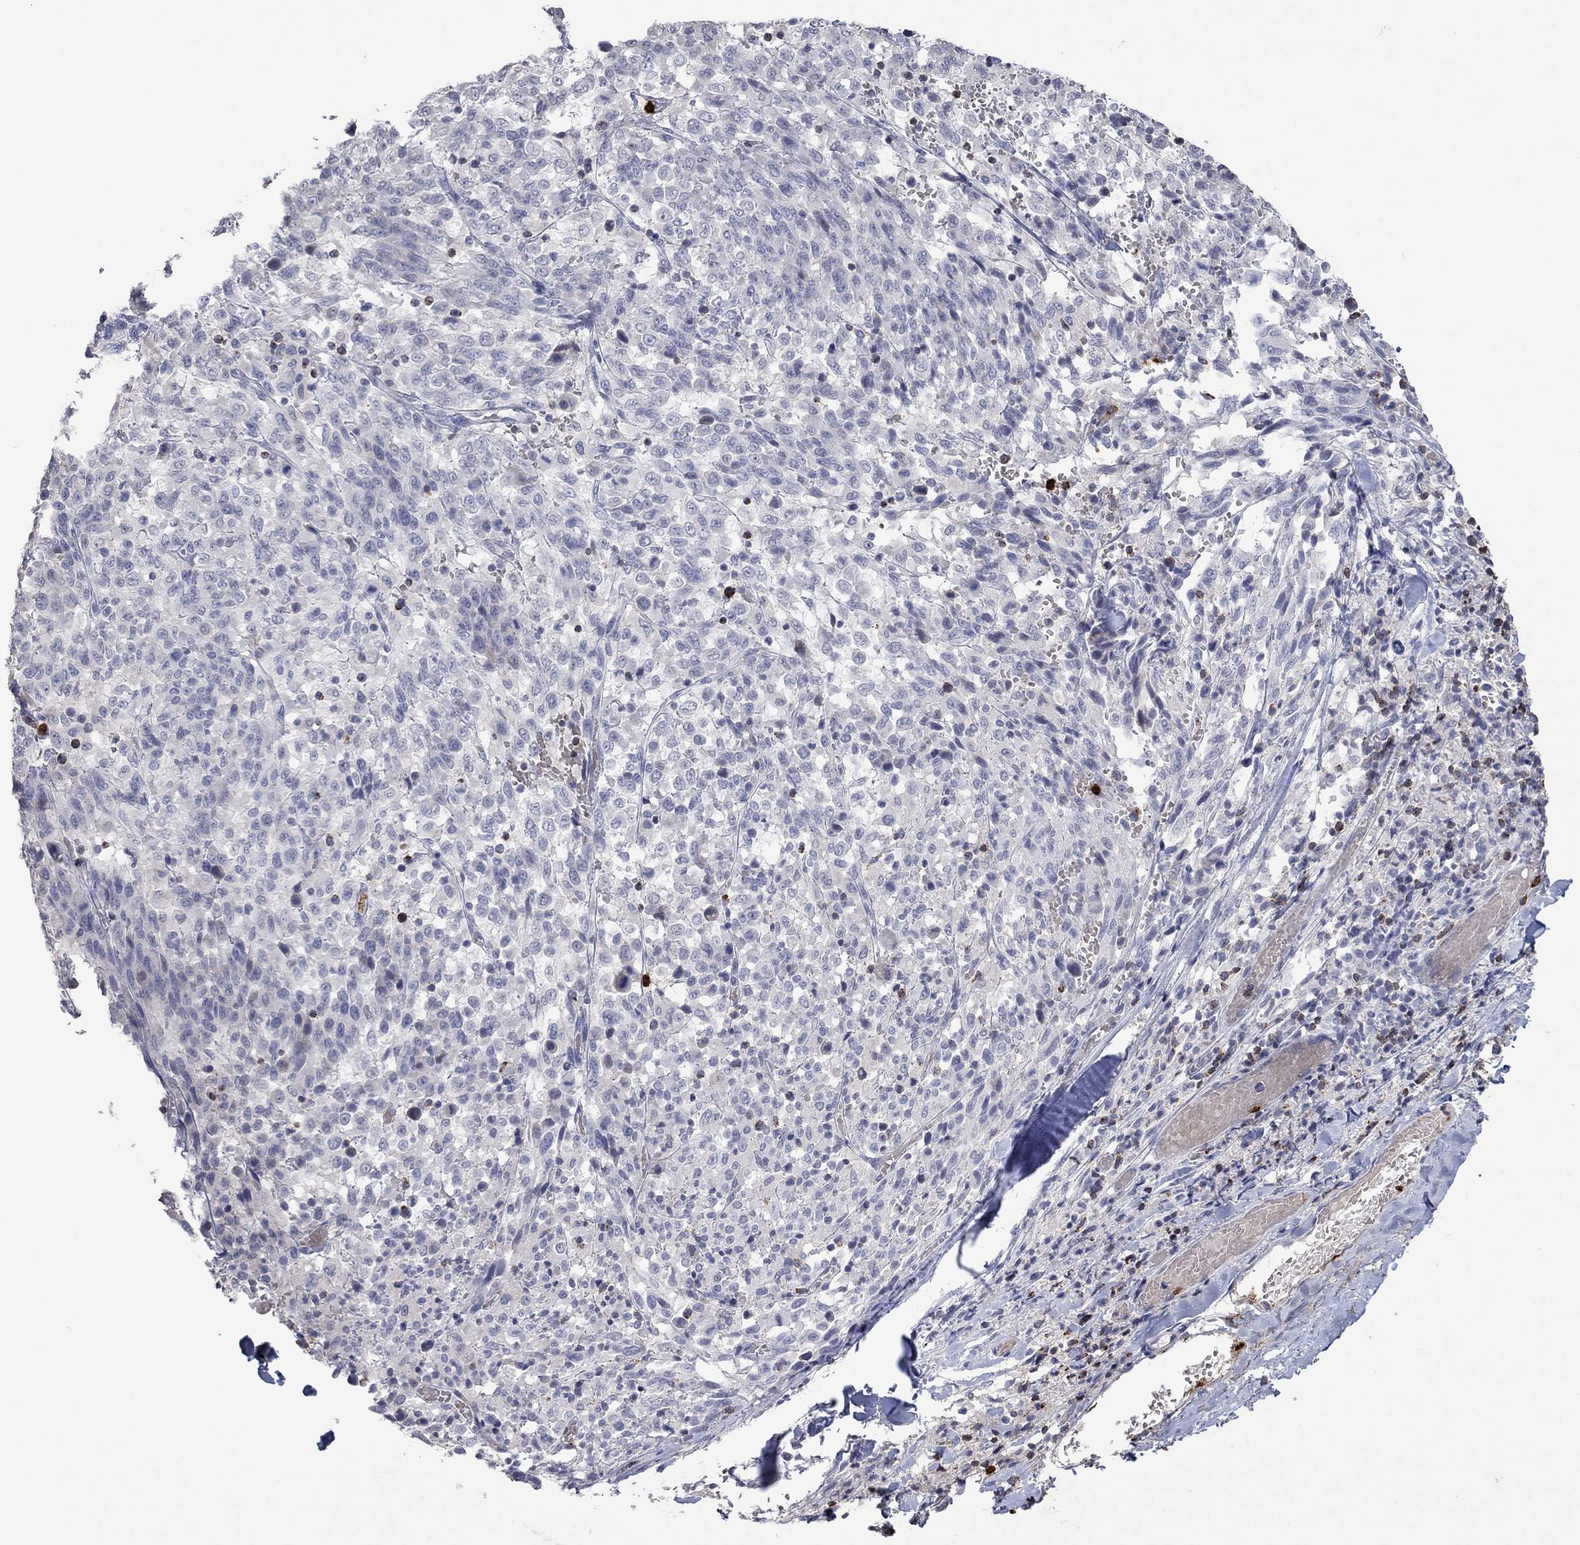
{"staining": {"intensity": "negative", "quantity": "none", "location": "none"}, "tissue": "melanoma", "cell_type": "Tumor cells", "image_type": "cancer", "snomed": [{"axis": "morphology", "description": "Malignant melanoma, NOS"}, {"axis": "topography", "description": "Skin"}], "caption": "Immunohistochemistry (IHC) micrograph of human melanoma stained for a protein (brown), which demonstrates no expression in tumor cells.", "gene": "CCL5", "patient": {"sex": "female", "age": 91}}